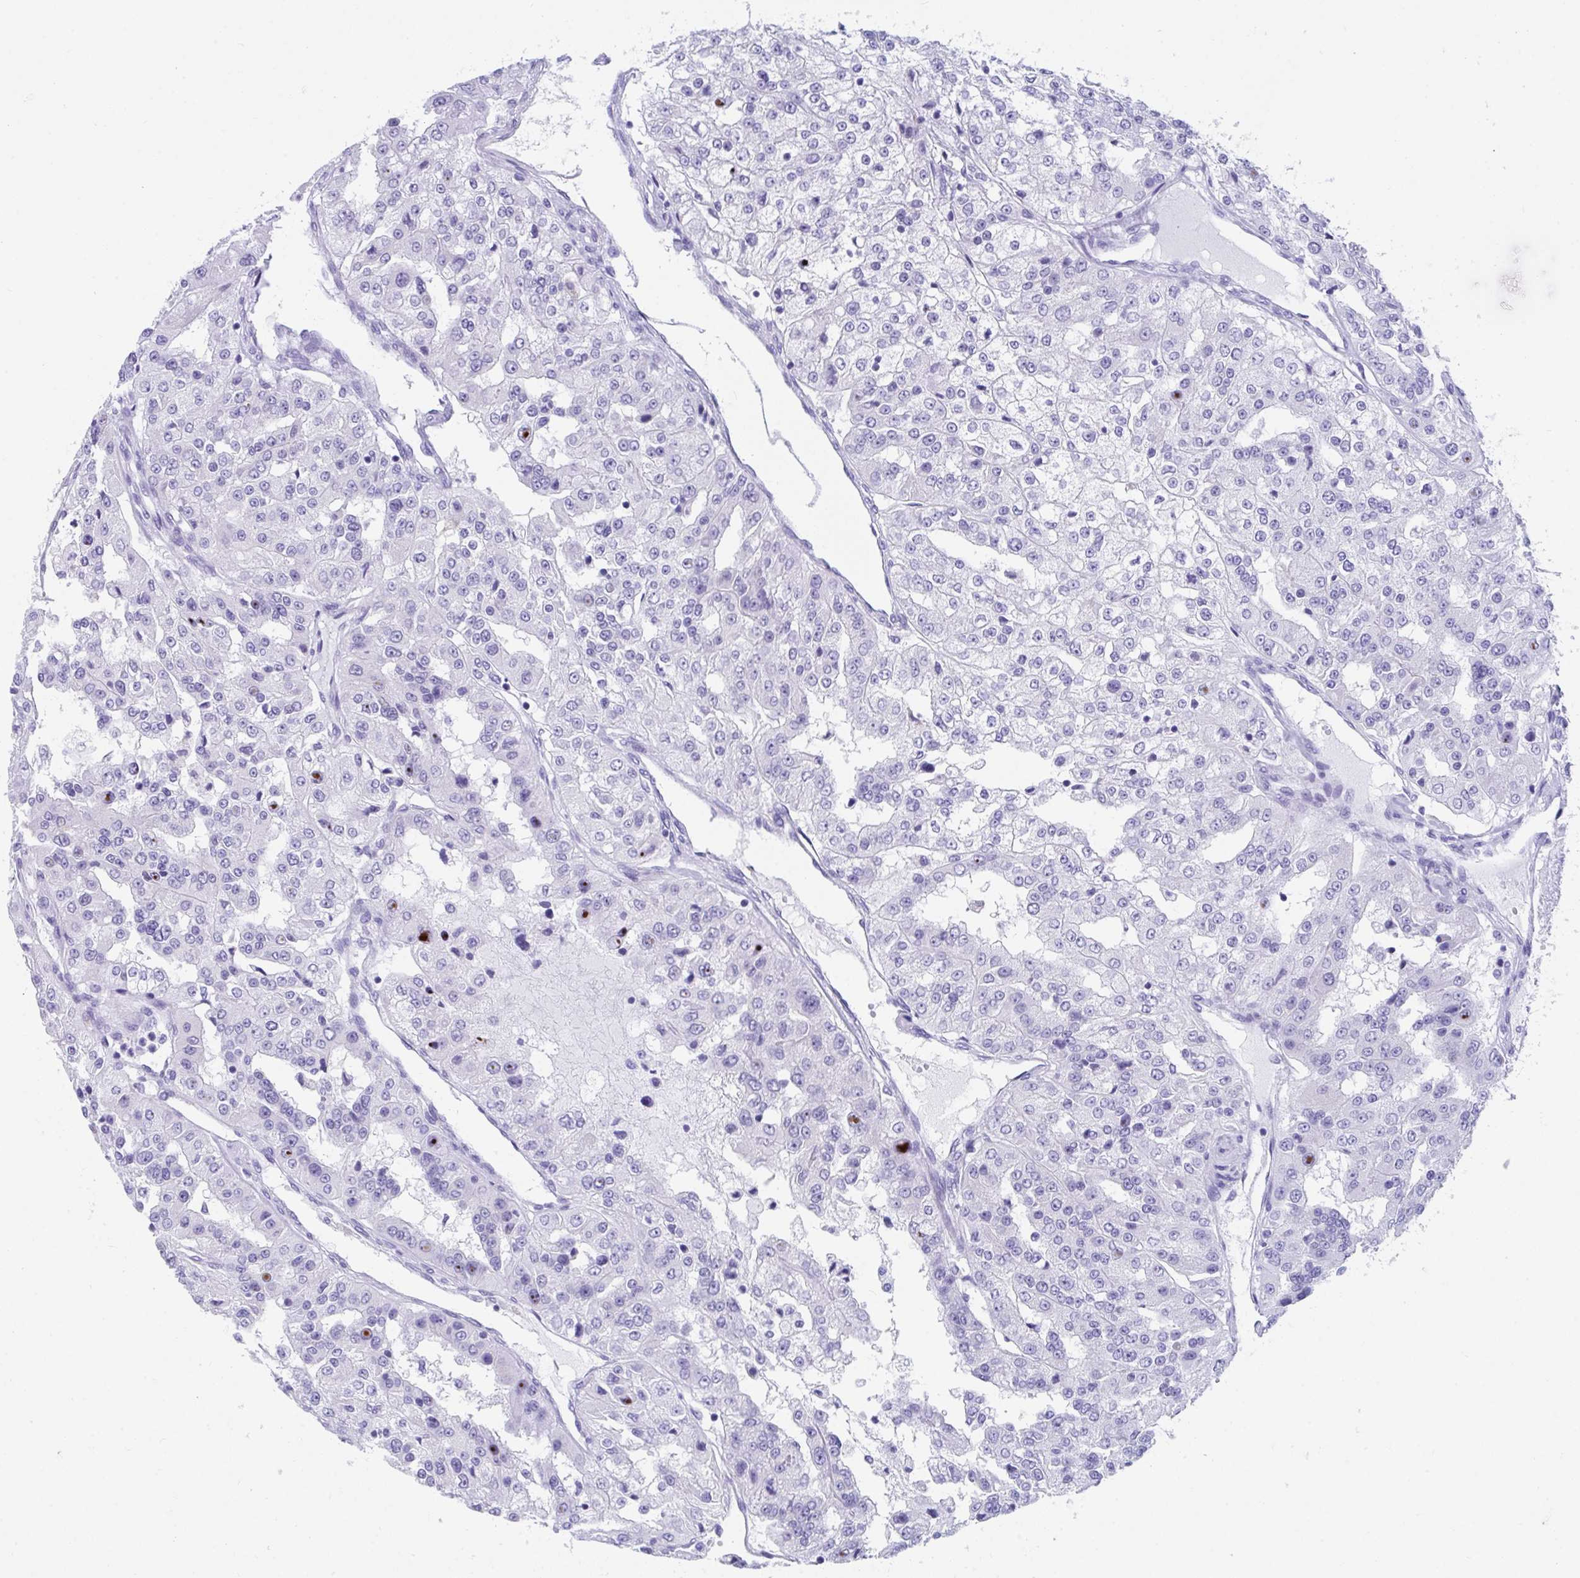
{"staining": {"intensity": "negative", "quantity": "none", "location": "none"}, "tissue": "renal cancer", "cell_type": "Tumor cells", "image_type": "cancer", "snomed": [{"axis": "morphology", "description": "Adenocarcinoma, NOS"}, {"axis": "topography", "description": "Kidney"}], "caption": "Adenocarcinoma (renal) was stained to show a protein in brown. There is no significant positivity in tumor cells.", "gene": "TTC30B", "patient": {"sex": "female", "age": 63}}